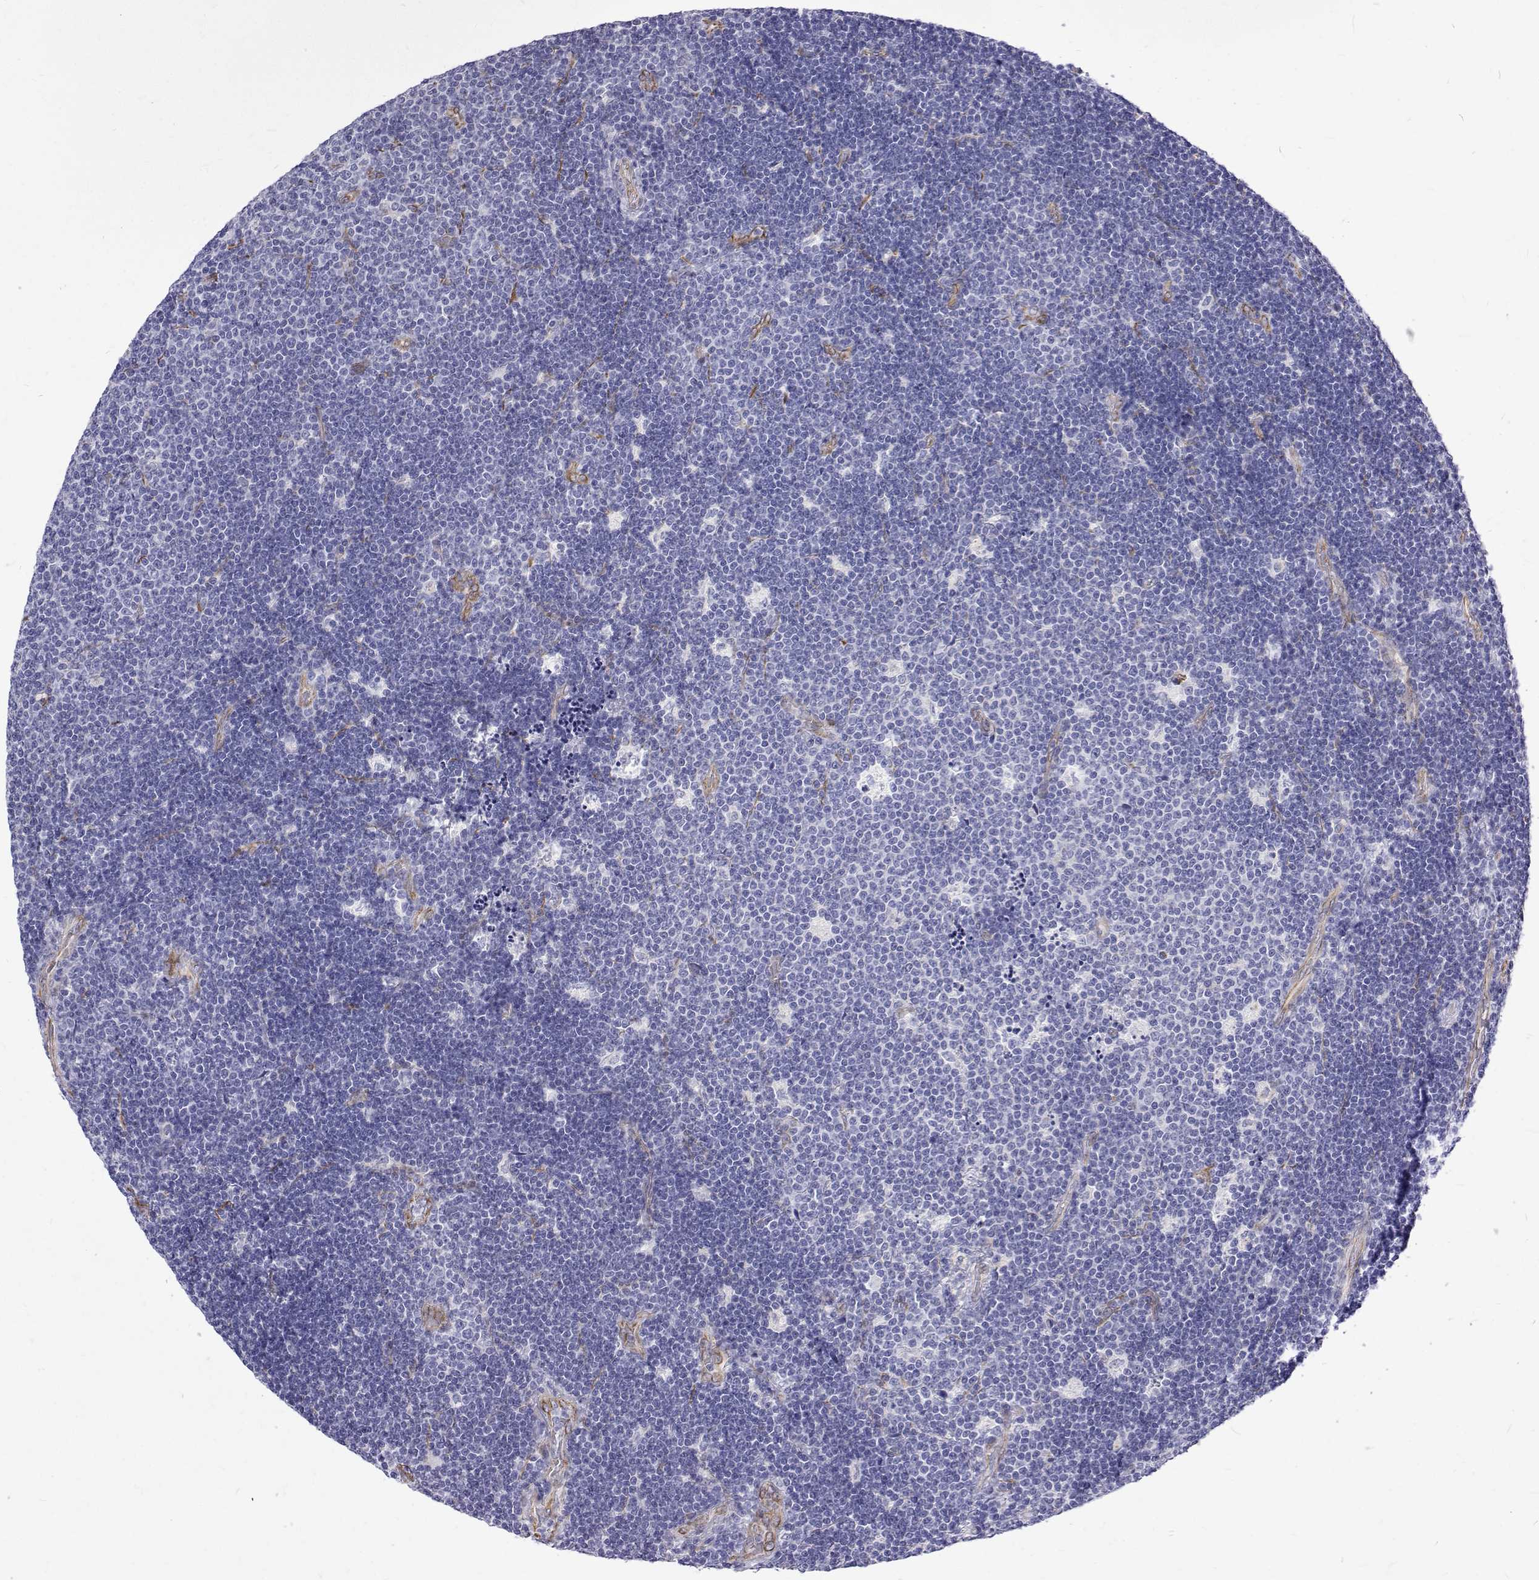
{"staining": {"intensity": "negative", "quantity": "none", "location": "none"}, "tissue": "lymphoma", "cell_type": "Tumor cells", "image_type": "cancer", "snomed": [{"axis": "morphology", "description": "Malignant lymphoma, non-Hodgkin's type, Low grade"}, {"axis": "topography", "description": "Brain"}], "caption": "Tumor cells are negative for brown protein staining in low-grade malignant lymphoma, non-Hodgkin's type.", "gene": "OPRPN", "patient": {"sex": "female", "age": 66}}